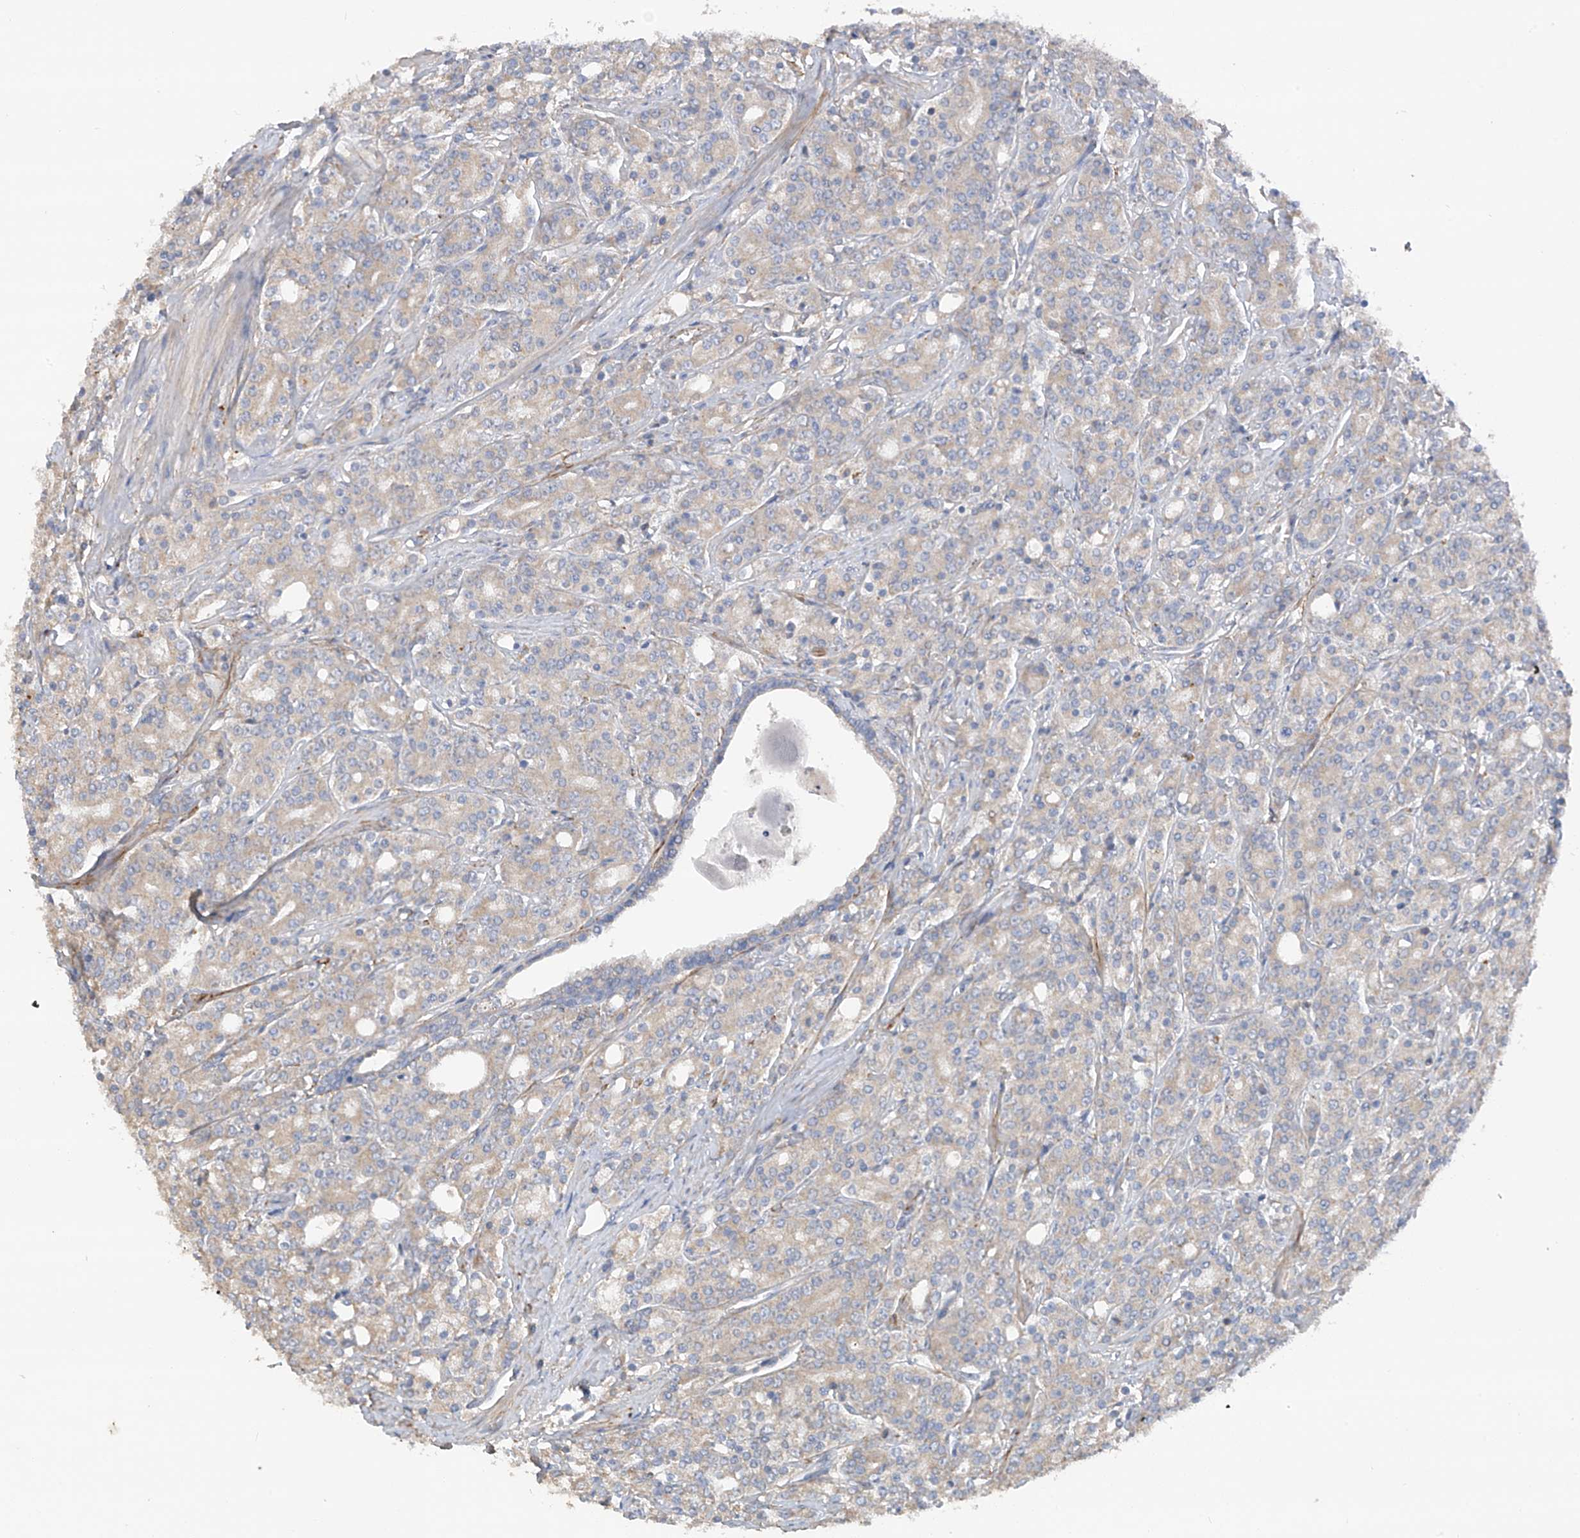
{"staining": {"intensity": "negative", "quantity": "none", "location": "none"}, "tissue": "prostate cancer", "cell_type": "Tumor cells", "image_type": "cancer", "snomed": [{"axis": "morphology", "description": "Adenocarcinoma, High grade"}, {"axis": "topography", "description": "Prostate"}], "caption": "High power microscopy histopathology image of an IHC micrograph of high-grade adenocarcinoma (prostate), revealing no significant positivity in tumor cells.", "gene": "GALNTL6", "patient": {"sex": "male", "age": 62}}